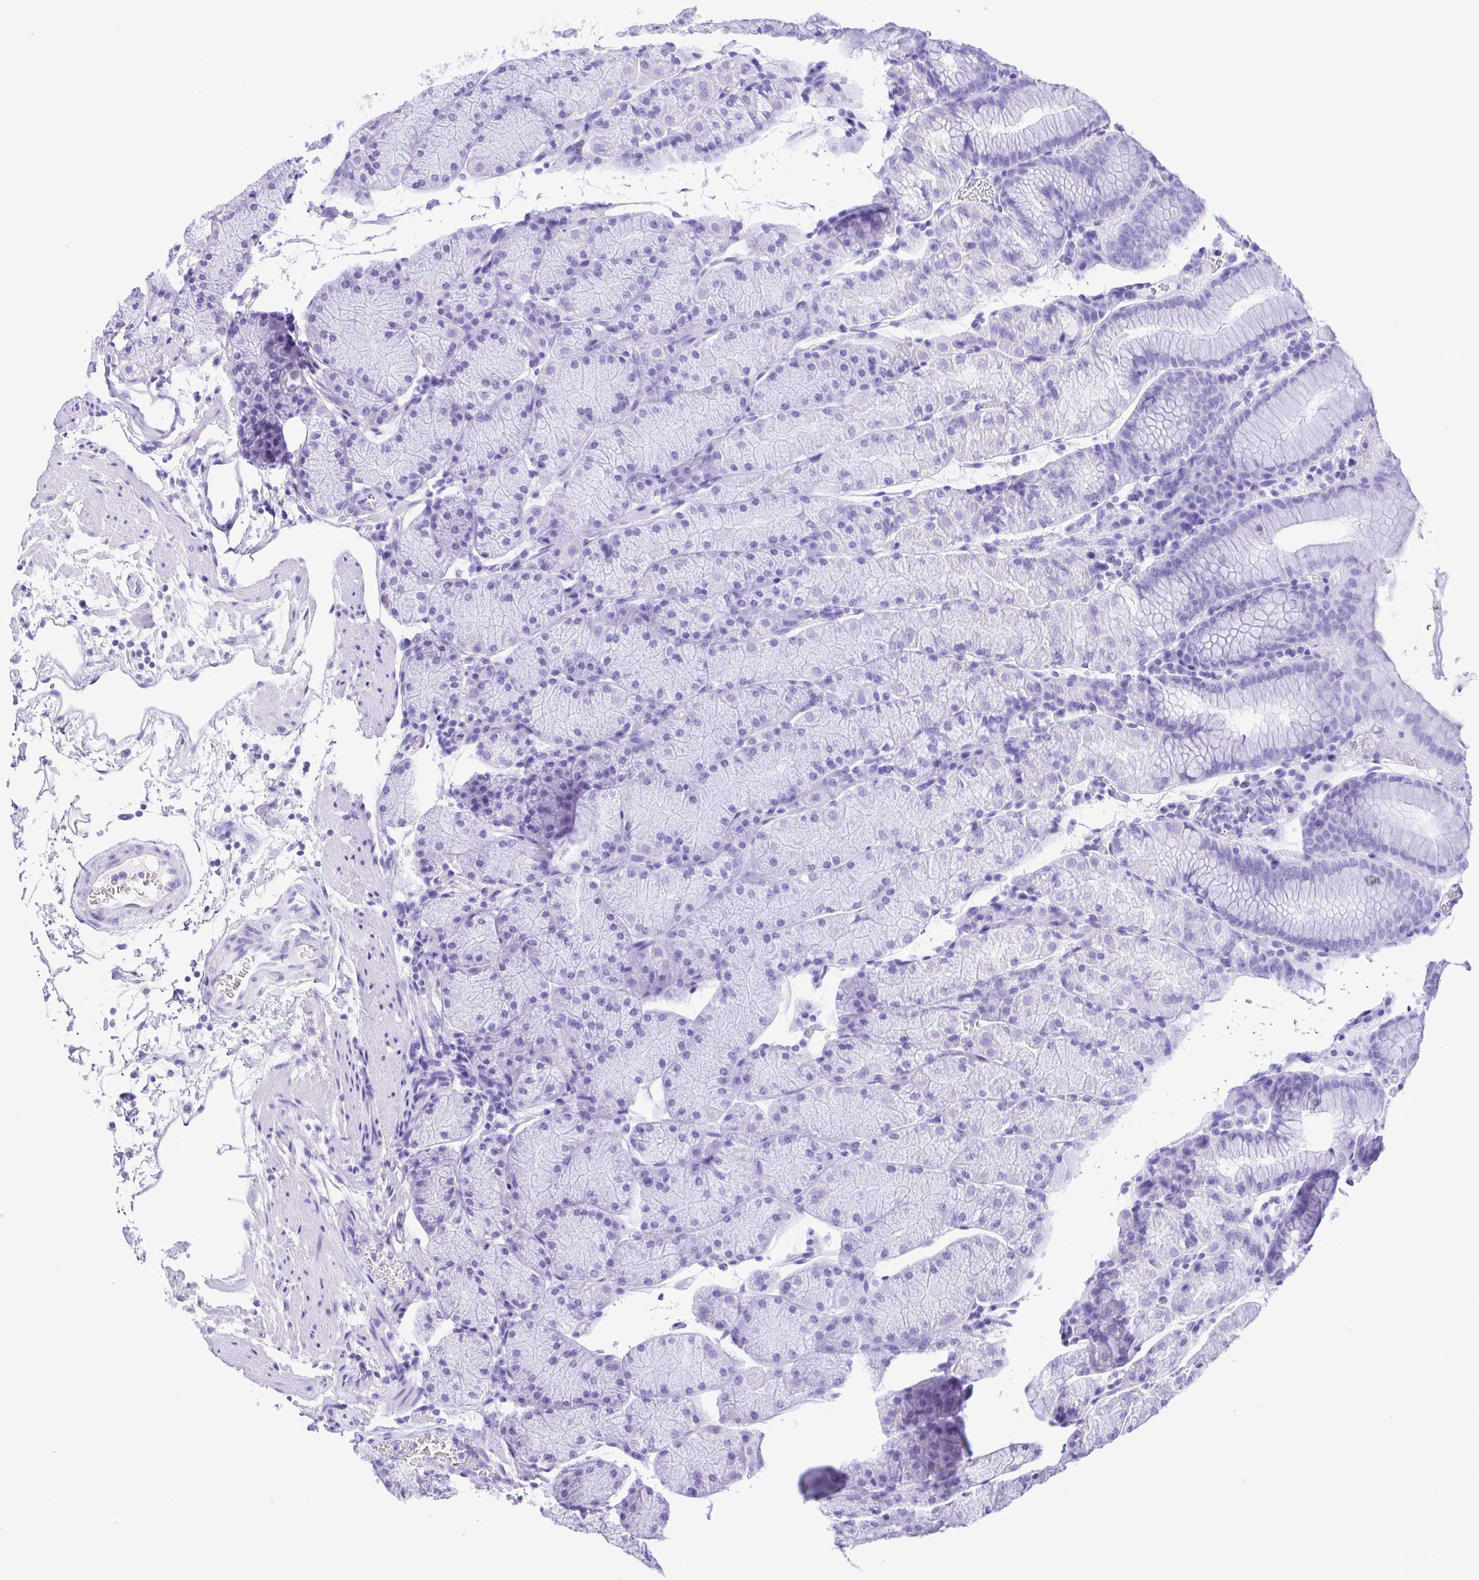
{"staining": {"intensity": "negative", "quantity": "none", "location": "none"}, "tissue": "stomach", "cell_type": "Glandular cells", "image_type": "normal", "snomed": [{"axis": "morphology", "description": "Normal tissue, NOS"}, {"axis": "topography", "description": "Stomach, upper"}, {"axis": "topography", "description": "Stomach"}], "caption": "This micrograph is of normal stomach stained with immunohistochemistry (IHC) to label a protein in brown with the nuclei are counter-stained blue. There is no expression in glandular cells. (DAB immunohistochemistry (IHC) with hematoxylin counter stain).", "gene": "ENSG00000286022", "patient": {"sex": "male", "age": 76}}